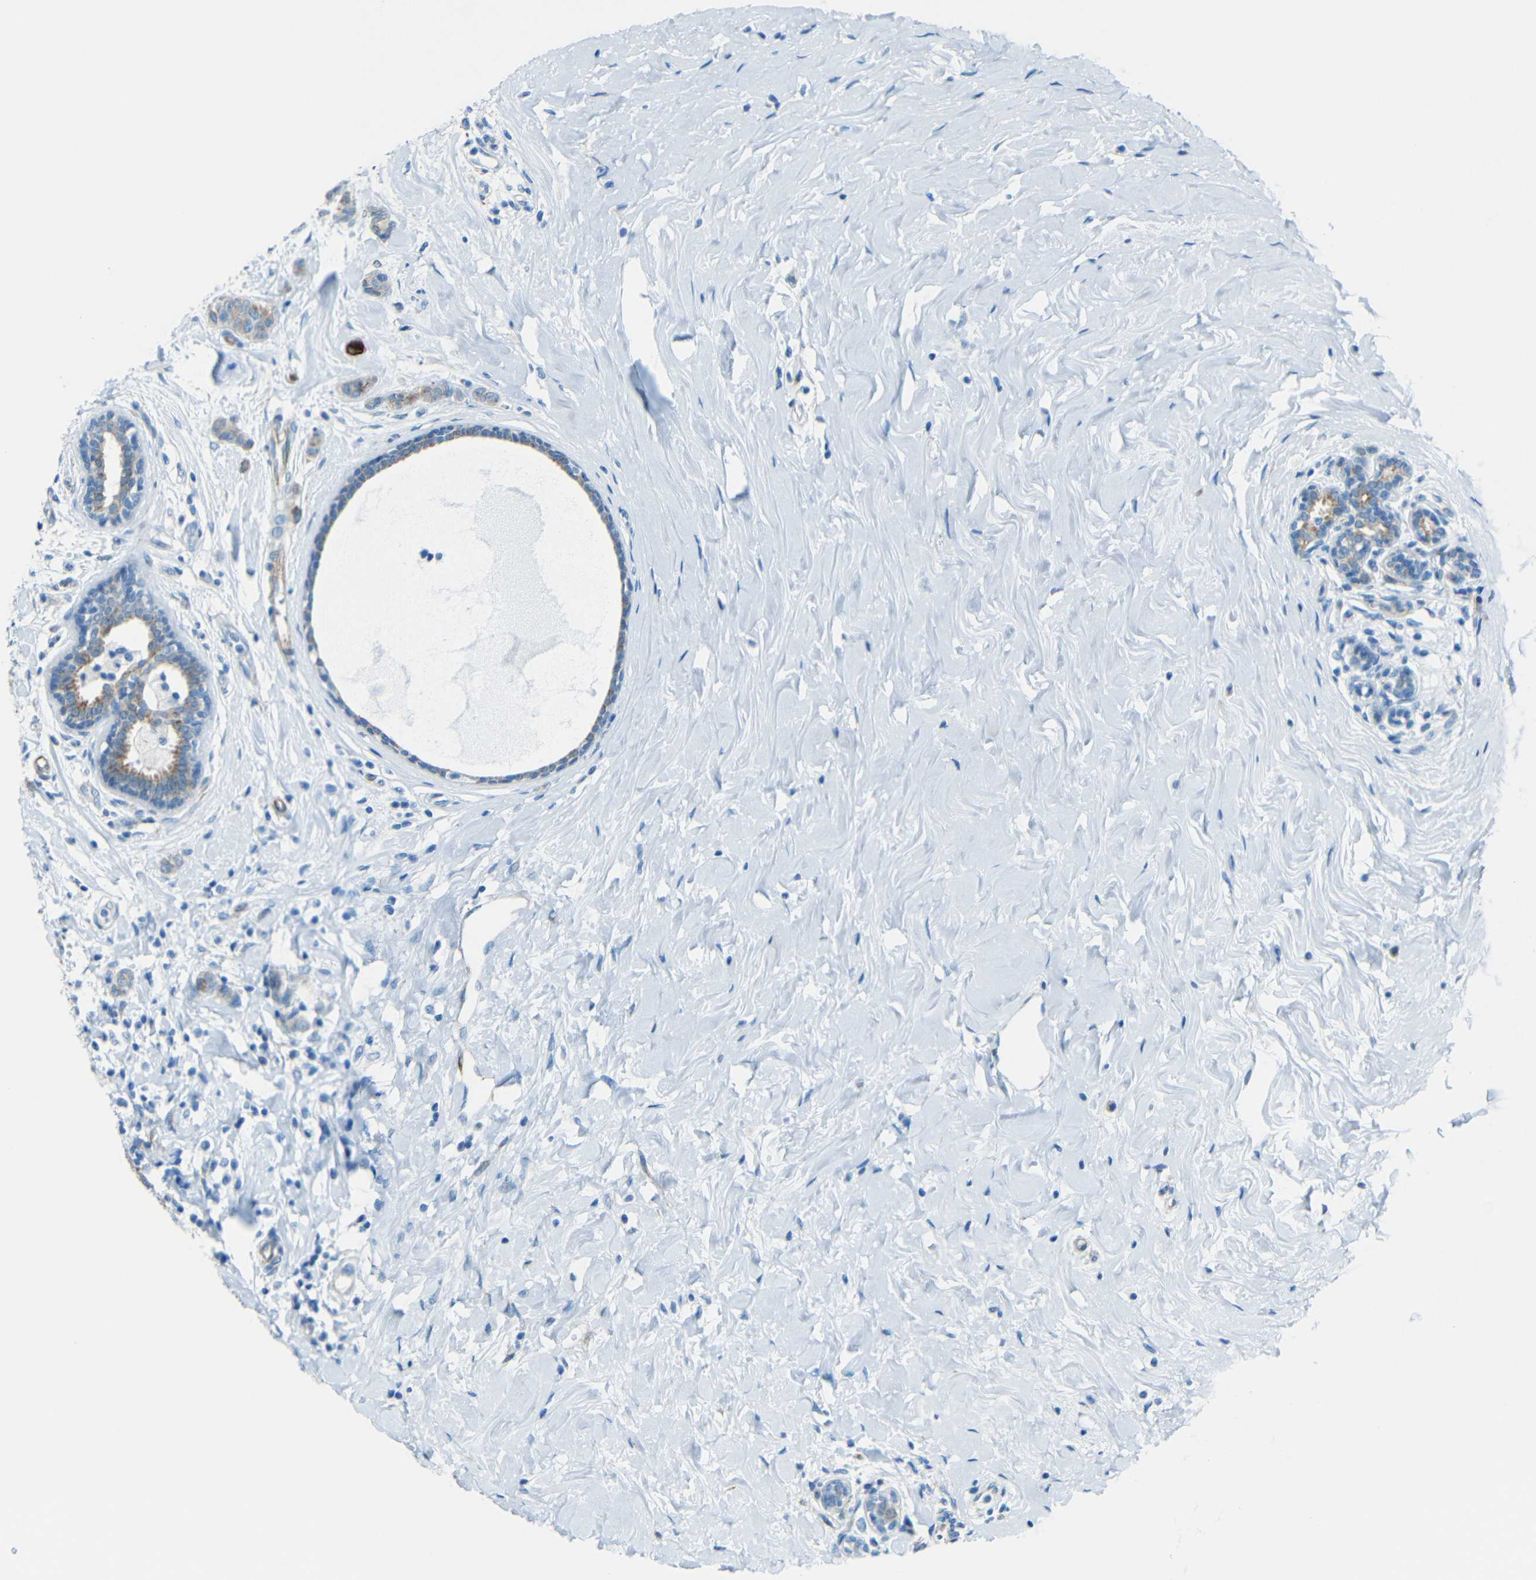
{"staining": {"intensity": "weak", "quantity": ">75%", "location": "cytoplasmic/membranous"}, "tissue": "breast cancer", "cell_type": "Tumor cells", "image_type": "cancer", "snomed": [{"axis": "morphology", "description": "Normal tissue, NOS"}, {"axis": "morphology", "description": "Duct carcinoma"}, {"axis": "topography", "description": "Breast"}], "caption": "Breast cancer (intraductal carcinoma) tissue exhibits weak cytoplasmic/membranous staining in about >75% of tumor cells, visualized by immunohistochemistry.", "gene": "TUBB4B", "patient": {"sex": "female", "age": 40}}